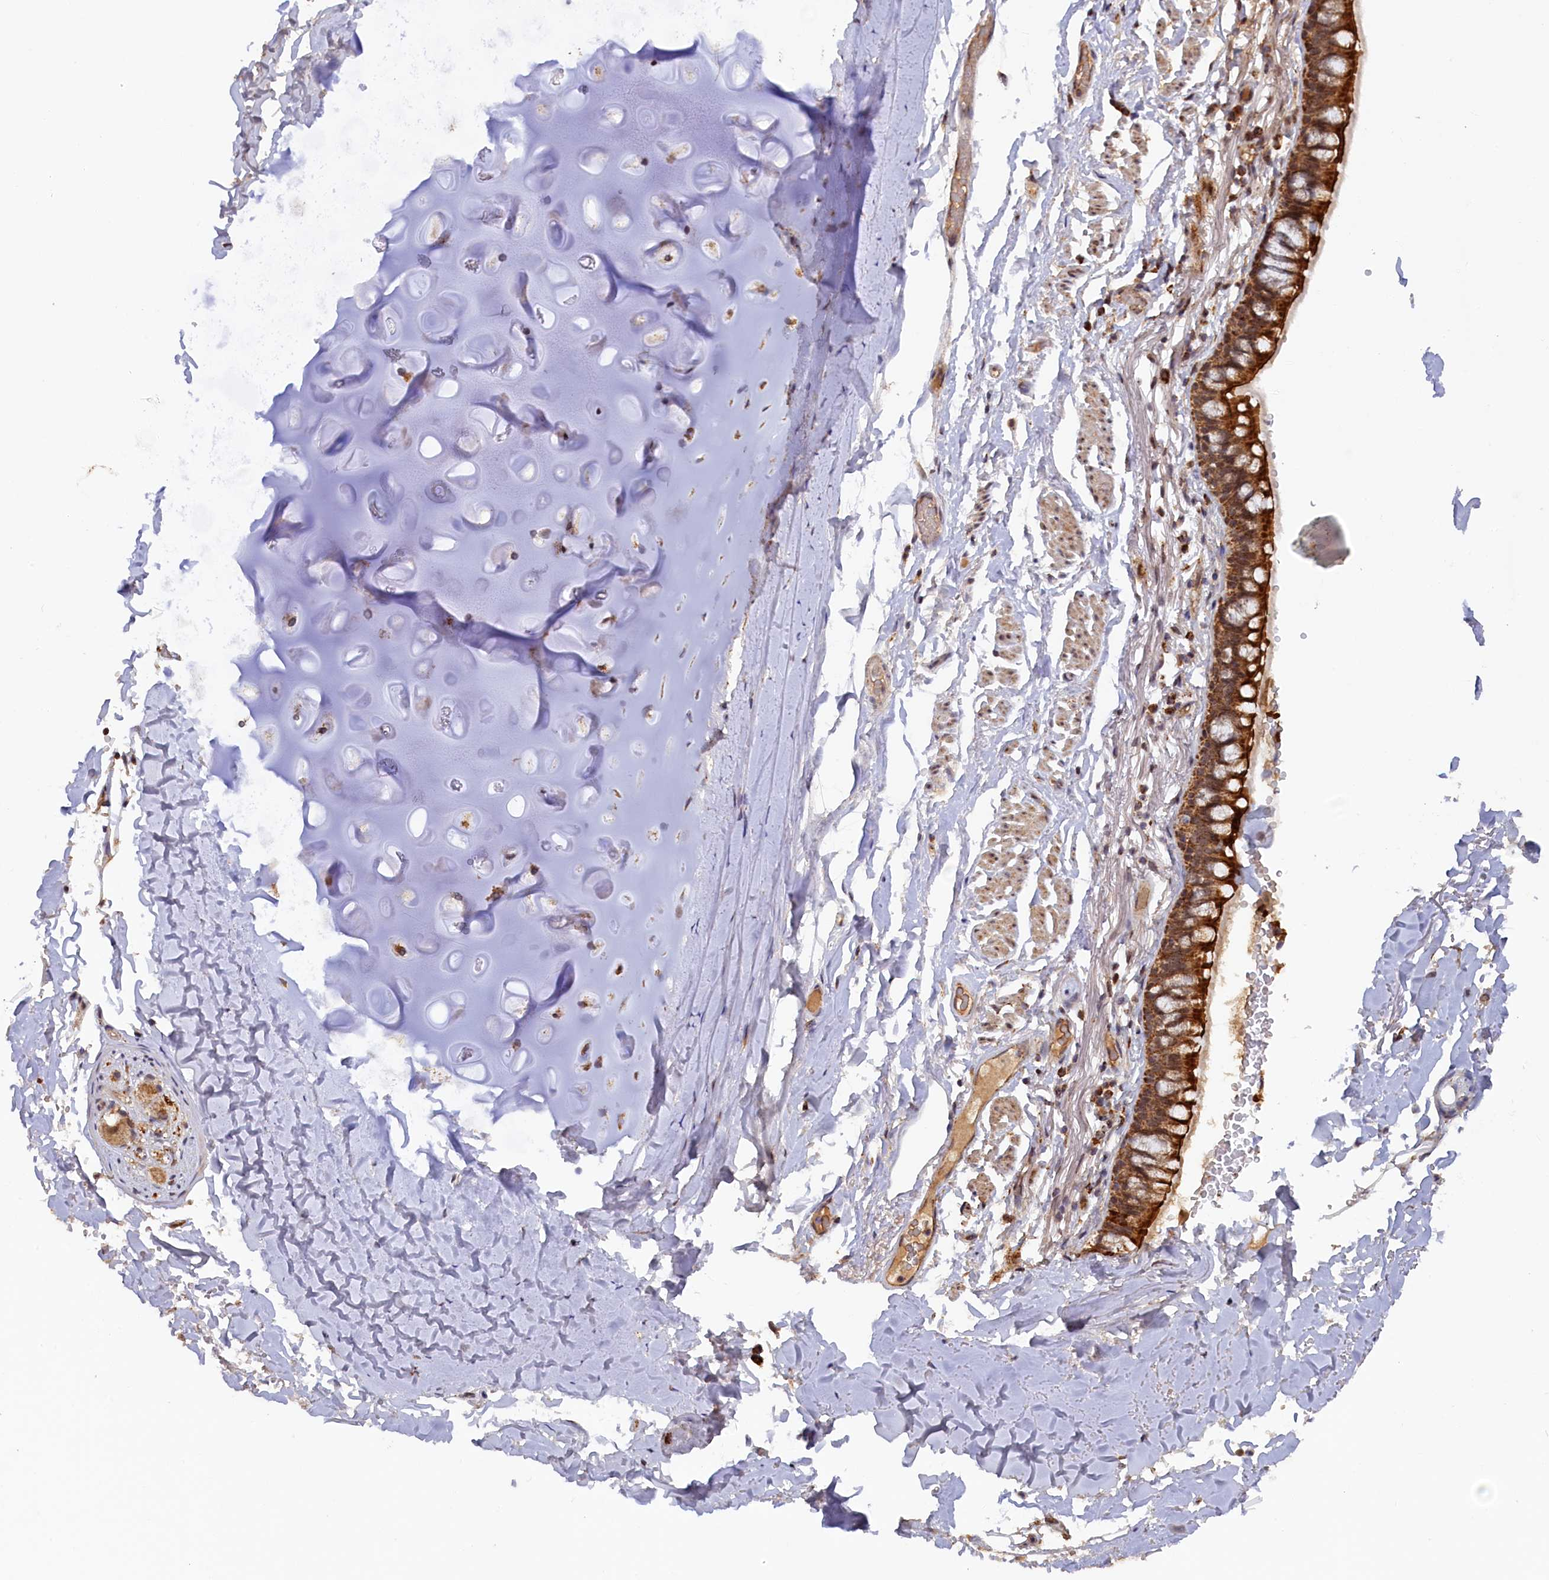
{"staining": {"intensity": "moderate", "quantity": ">75%", "location": "cytoplasmic/membranous"}, "tissue": "adipose tissue", "cell_type": "Adipocytes", "image_type": "normal", "snomed": [{"axis": "morphology", "description": "Normal tissue, NOS"}, {"axis": "topography", "description": "Lymph node"}, {"axis": "topography", "description": "Bronchus"}], "caption": "This image shows IHC staining of unremarkable adipose tissue, with medium moderate cytoplasmic/membranous positivity in about >75% of adipocytes.", "gene": "DUS3L", "patient": {"sex": "male", "age": 63}}